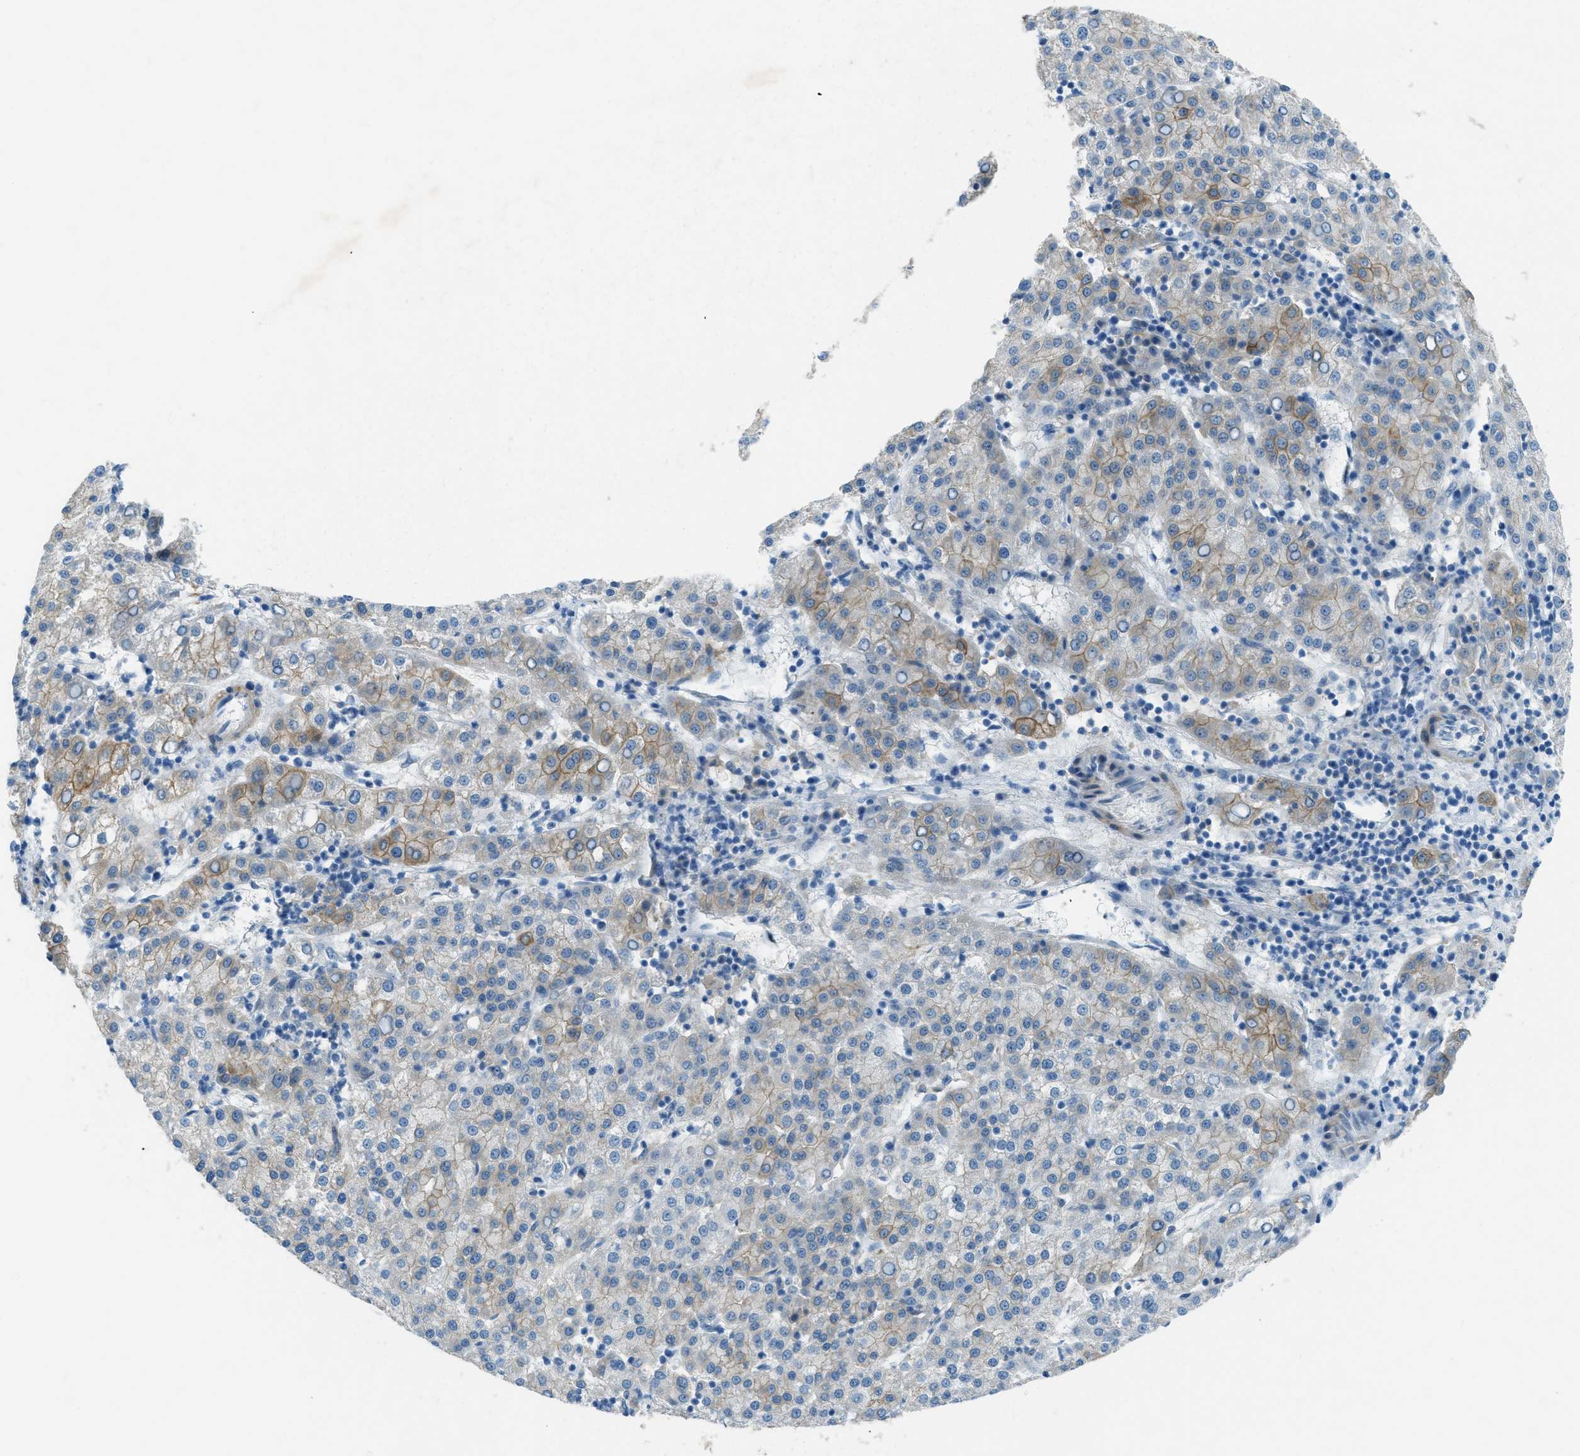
{"staining": {"intensity": "weak", "quantity": "<25%", "location": "cytoplasmic/membranous"}, "tissue": "liver cancer", "cell_type": "Tumor cells", "image_type": "cancer", "snomed": [{"axis": "morphology", "description": "Carcinoma, Hepatocellular, NOS"}, {"axis": "topography", "description": "Liver"}], "caption": "A high-resolution photomicrograph shows immunohistochemistry staining of liver hepatocellular carcinoma, which demonstrates no significant positivity in tumor cells.", "gene": "KLHL8", "patient": {"sex": "female", "age": 58}}